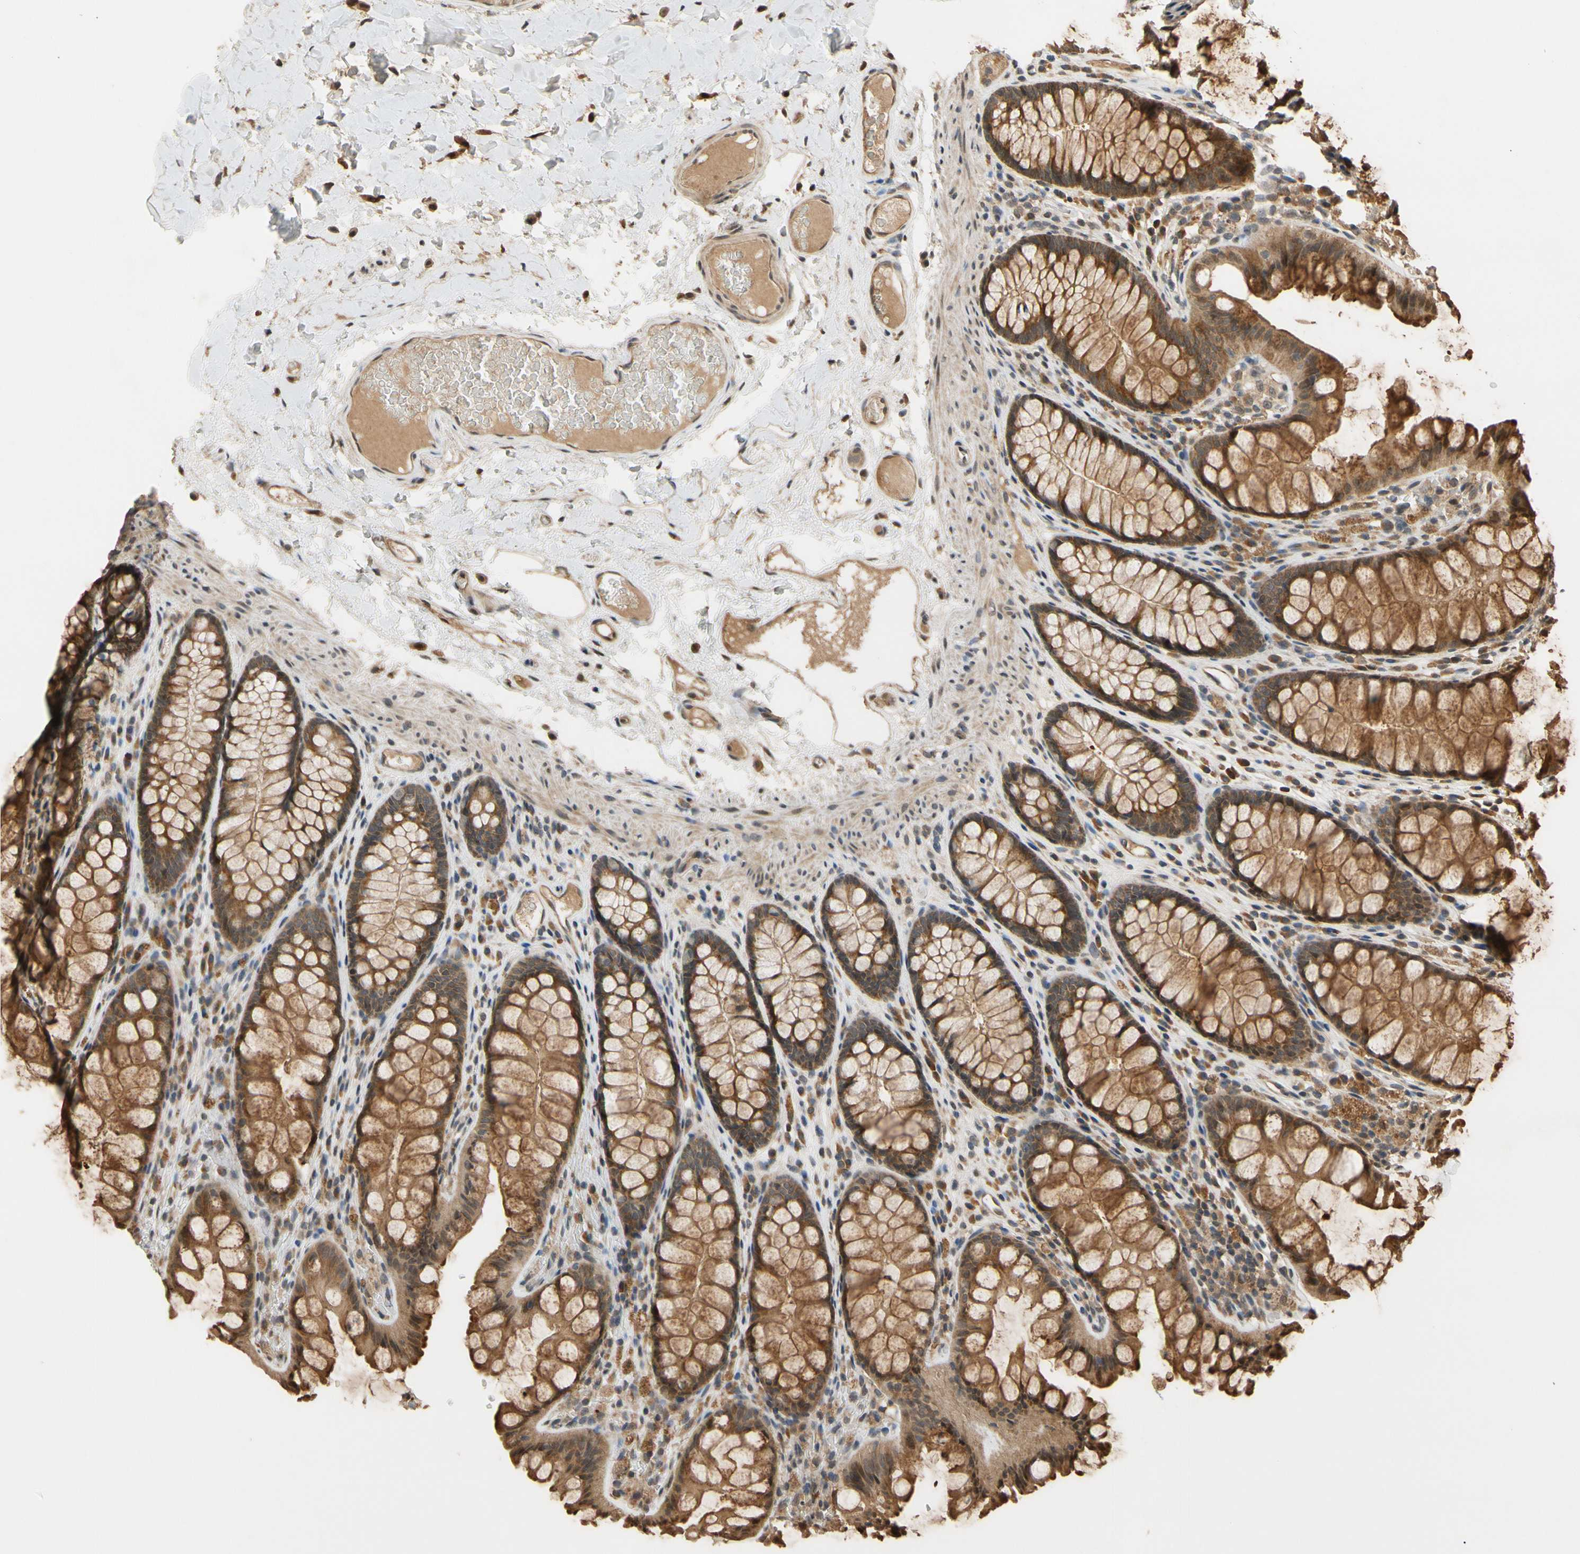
{"staining": {"intensity": "moderate", "quantity": ">75%", "location": "cytoplasmic/membranous"}, "tissue": "colon", "cell_type": "Endothelial cells", "image_type": "normal", "snomed": [{"axis": "morphology", "description": "Normal tissue, NOS"}, {"axis": "topography", "description": "Colon"}], "caption": "Protein expression by immunohistochemistry demonstrates moderate cytoplasmic/membranous staining in approximately >75% of endothelial cells in benign colon. The staining is performed using DAB brown chromogen to label protein expression. The nuclei are counter-stained blue using hematoxylin.", "gene": "TMEM230", "patient": {"sex": "female", "age": 55}}